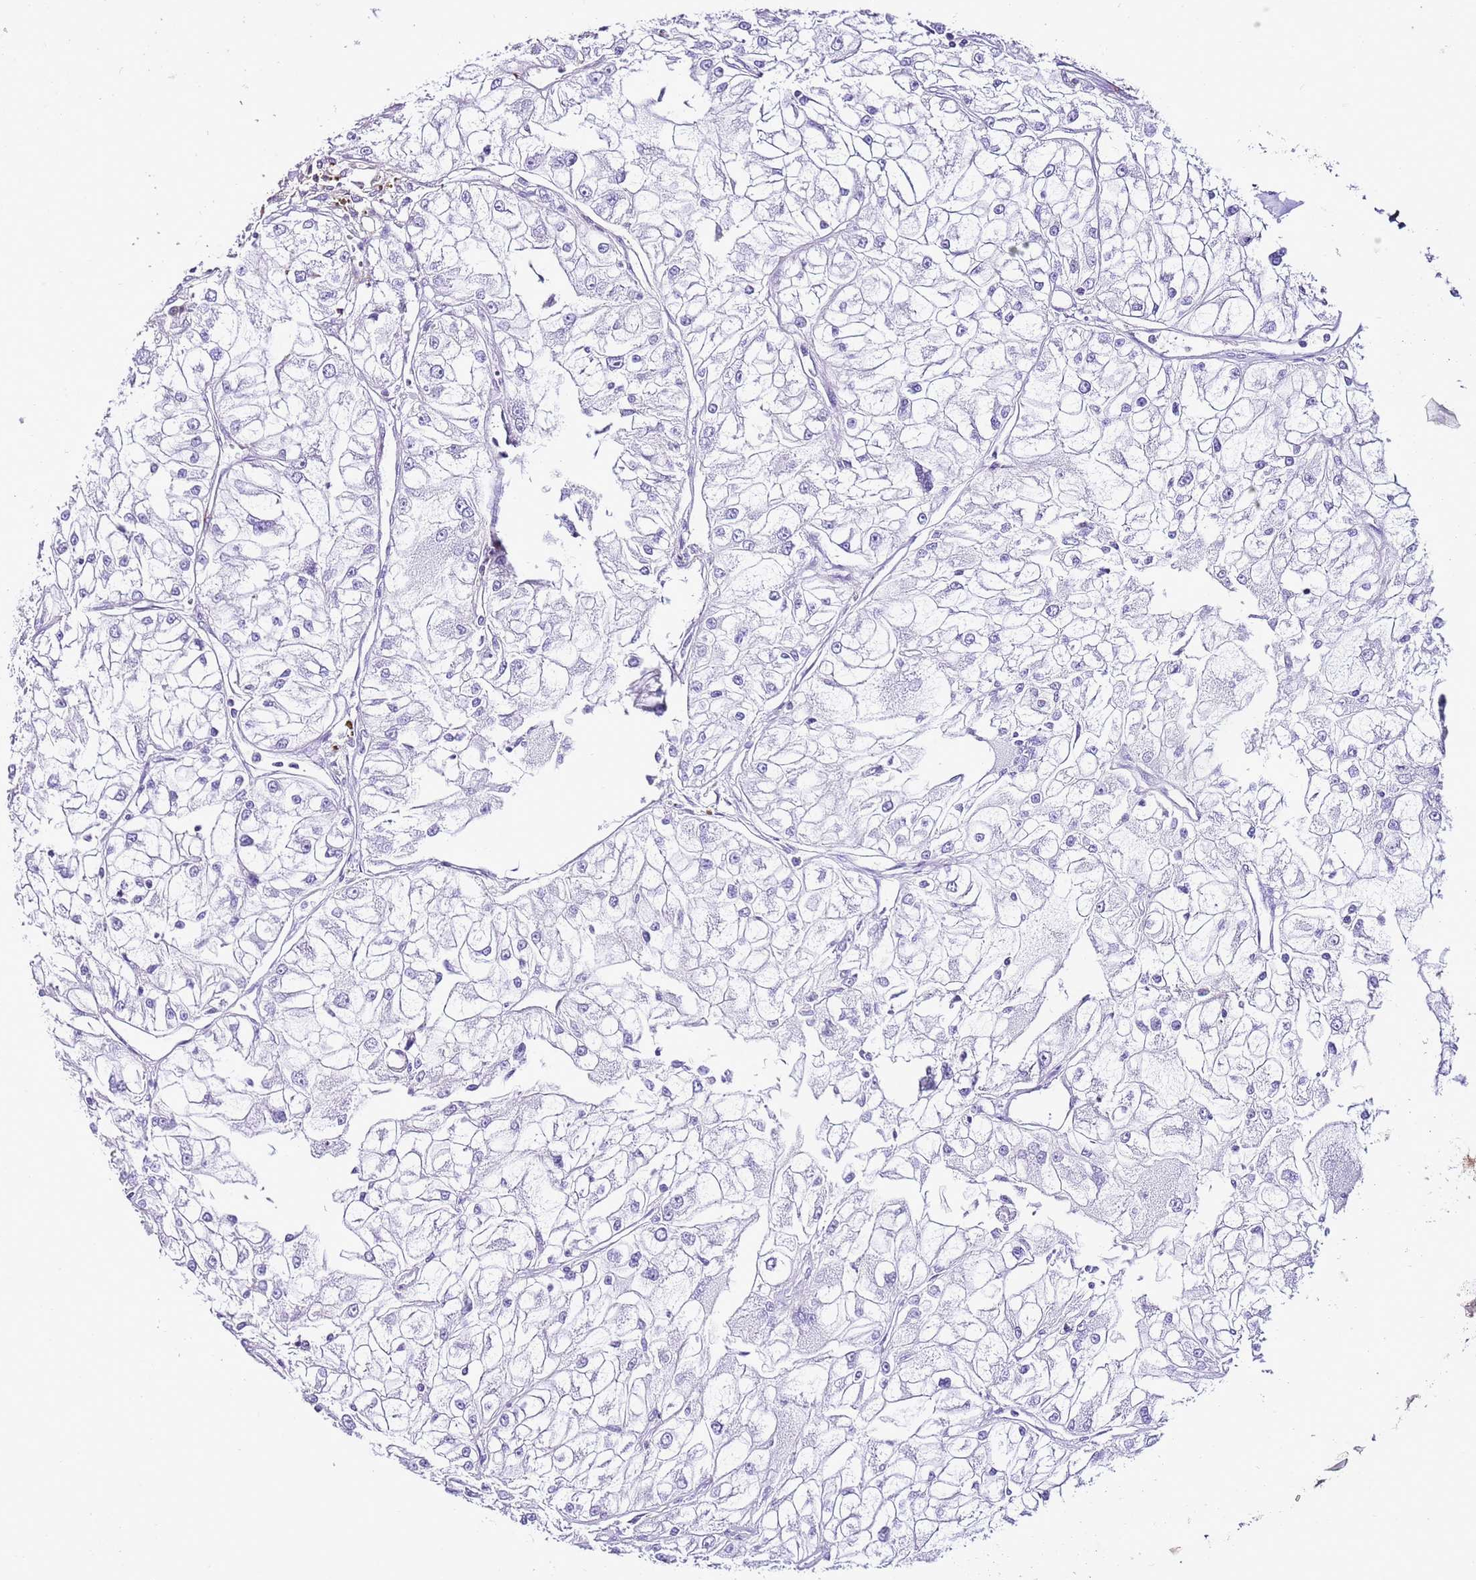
{"staining": {"intensity": "negative", "quantity": "none", "location": "none"}, "tissue": "renal cancer", "cell_type": "Tumor cells", "image_type": "cancer", "snomed": [{"axis": "morphology", "description": "Adenocarcinoma, NOS"}, {"axis": "topography", "description": "Kidney"}], "caption": "Protein analysis of renal cancer (adenocarcinoma) reveals no significant expression in tumor cells.", "gene": "ALDH3A1", "patient": {"sex": "female", "age": 72}}